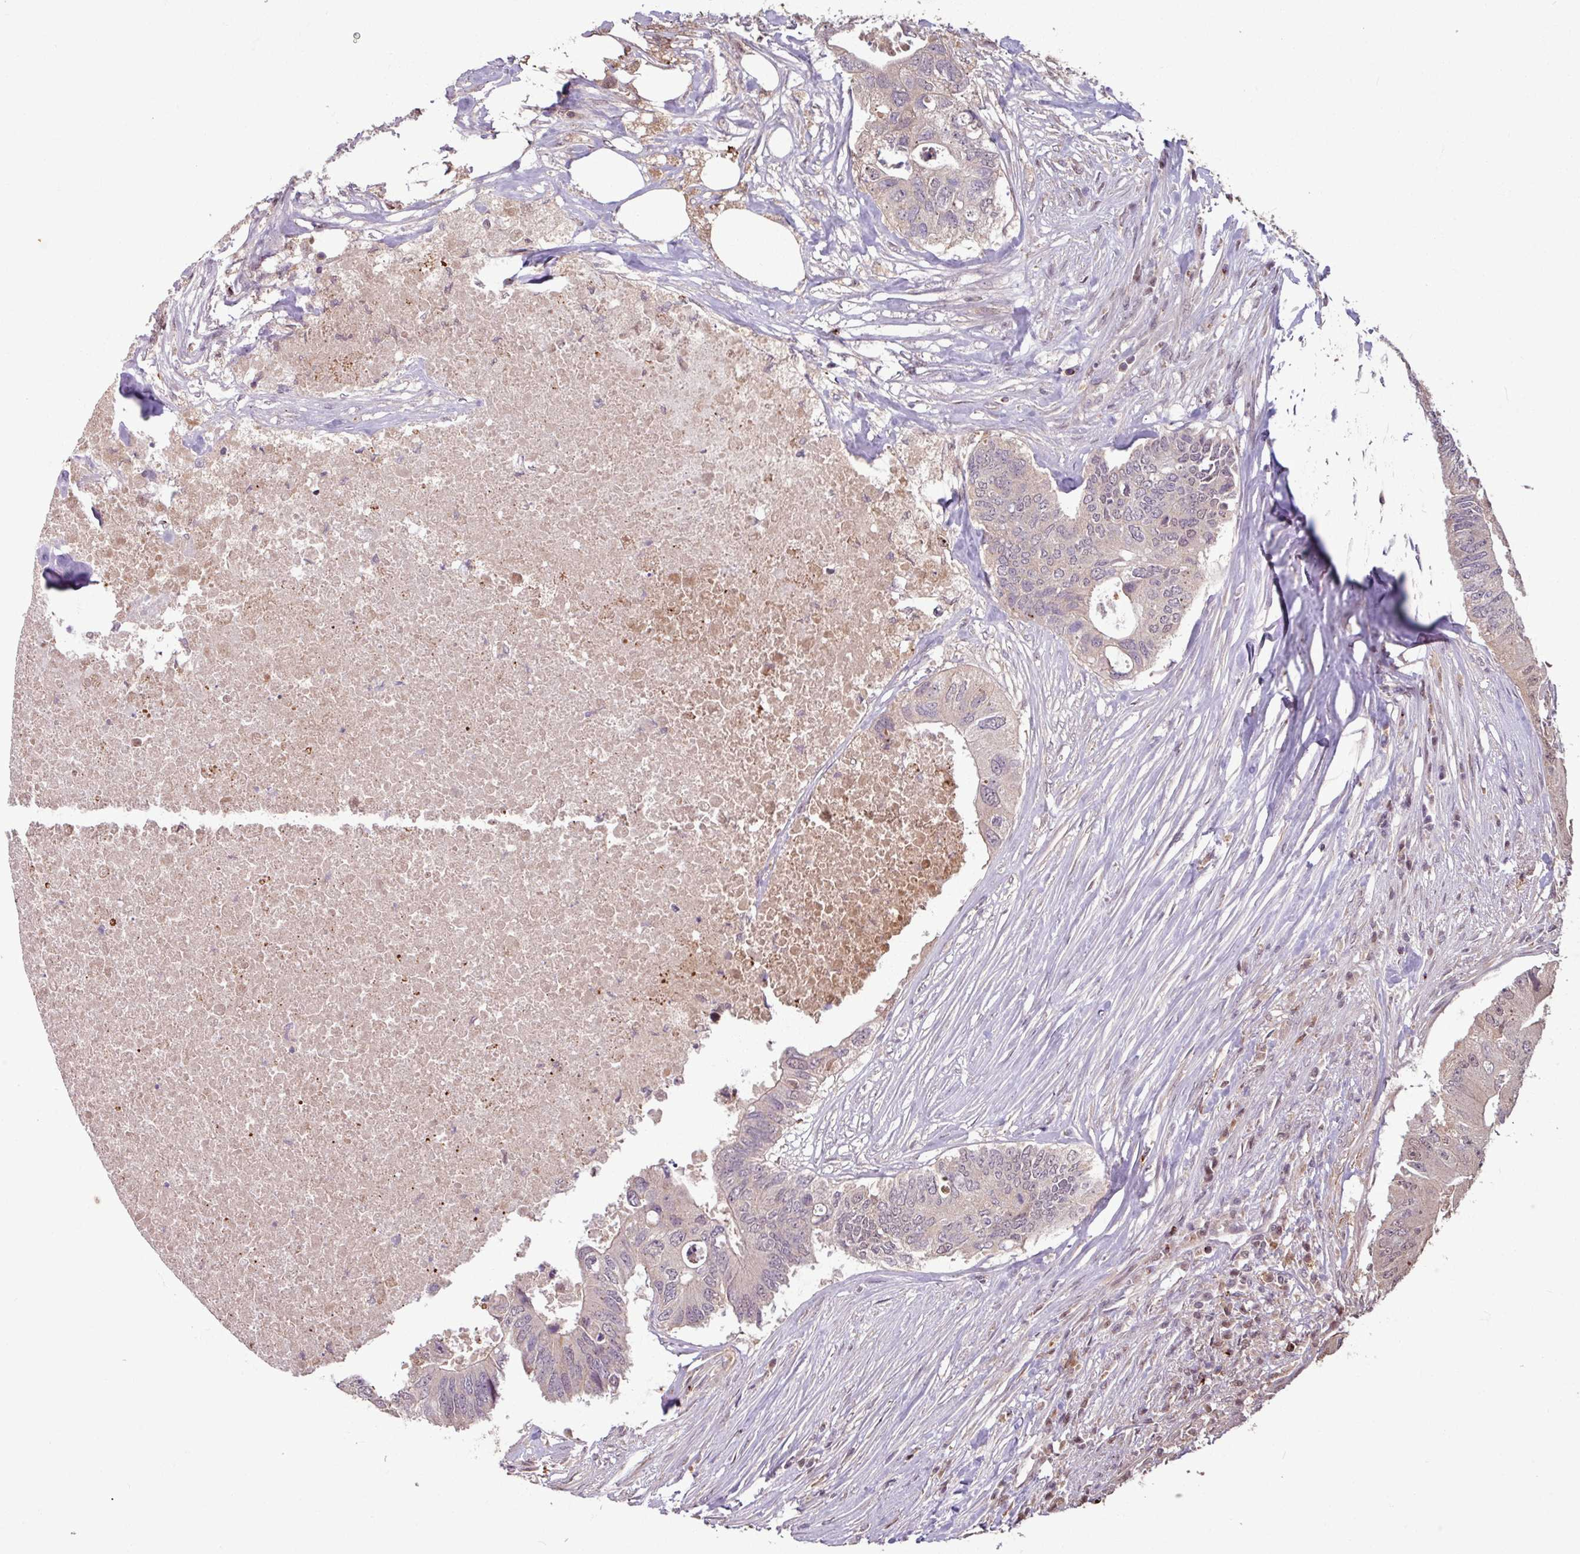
{"staining": {"intensity": "weak", "quantity": "<25%", "location": "nuclear"}, "tissue": "colorectal cancer", "cell_type": "Tumor cells", "image_type": "cancer", "snomed": [{"axis": "morphology", "description": "Adenocarcinoma, NOS"}, {"axis": "topography", "description": "Colon"}], "caption": "Tumor cells are negative for protein expression in human colorectal adenocarcinoma.", "gene": "OR6B1", "patient": {"sex": "male", "age": 71}}